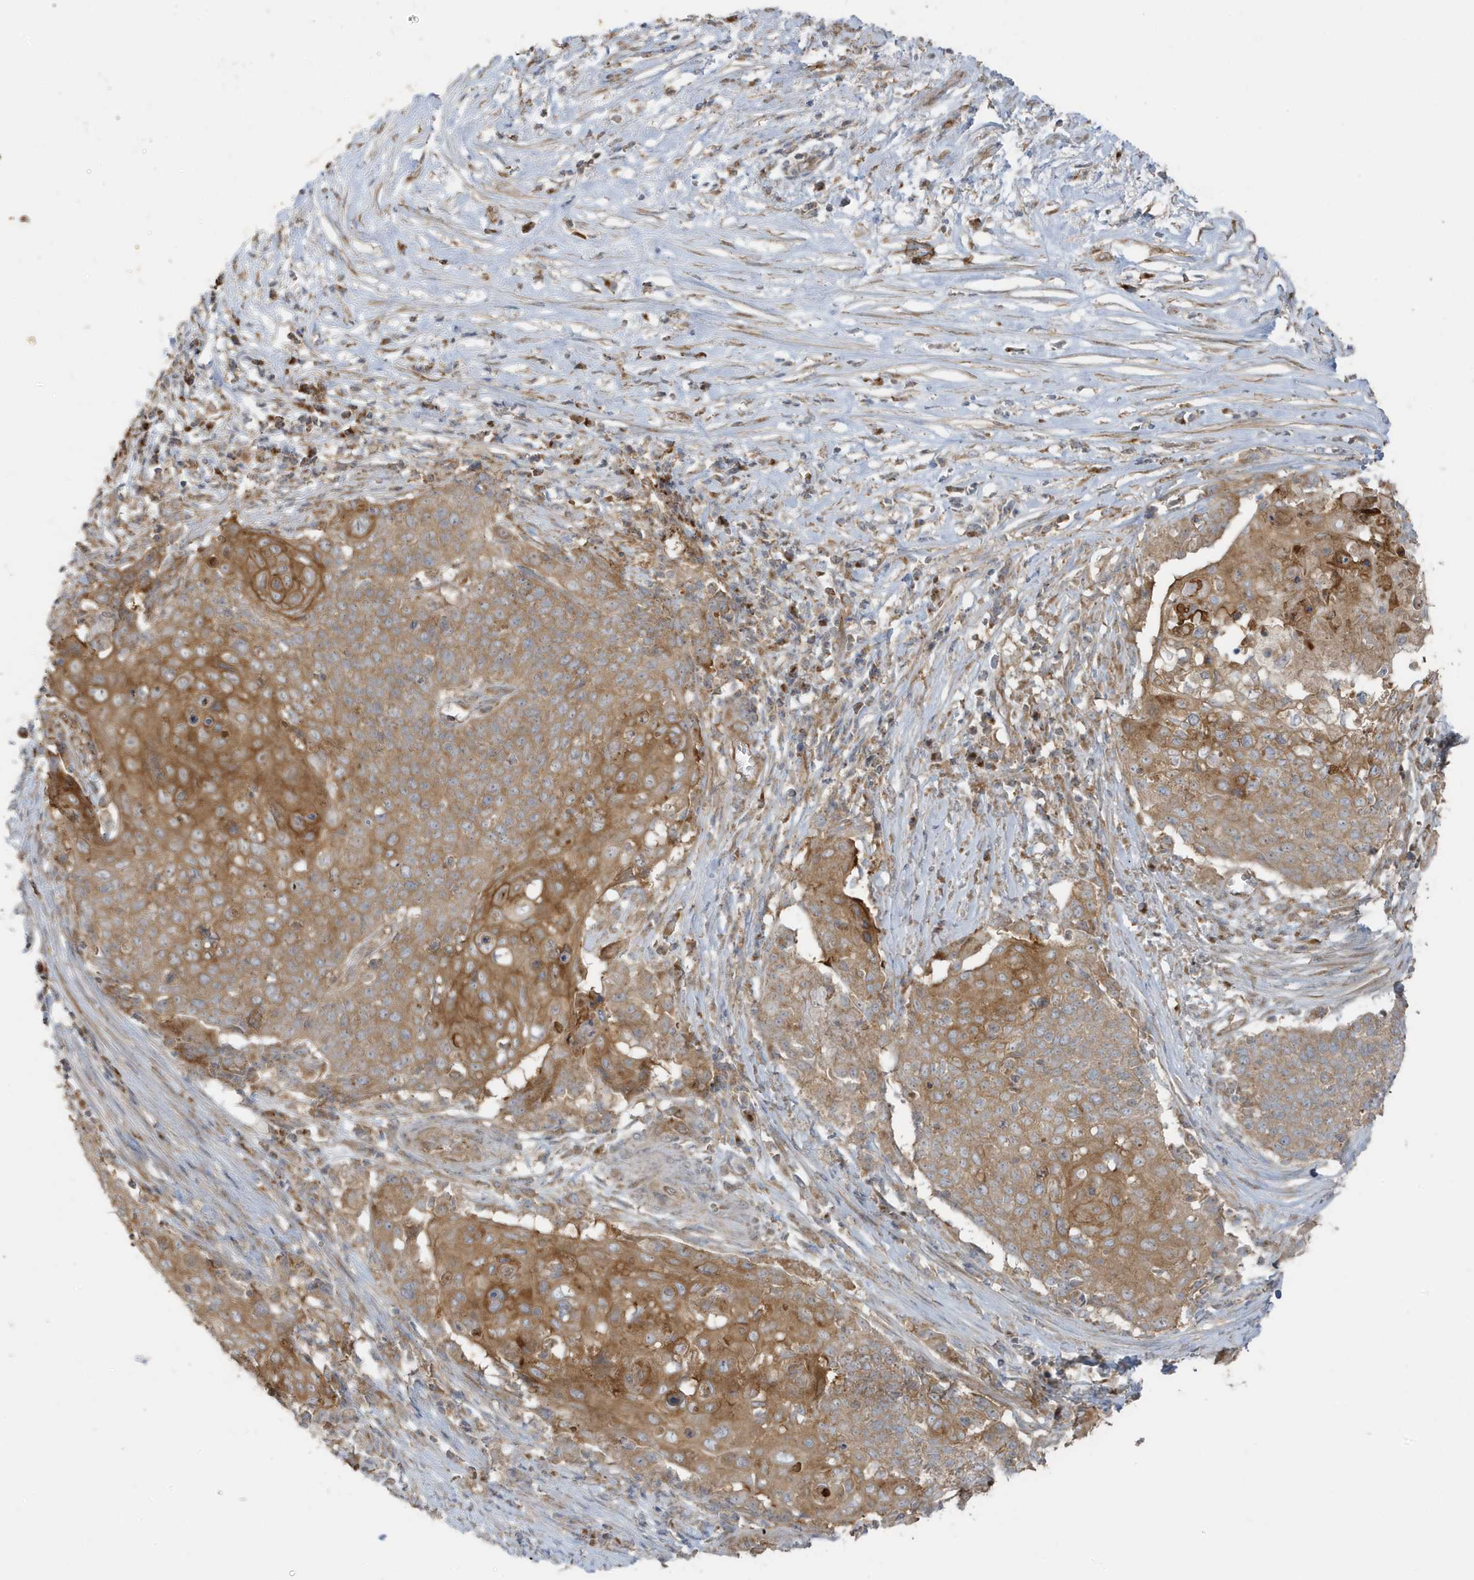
{"staining": {"intensity": "moderate", "quantity": ">75%", "location": "cytoplasmic/membranous"}, "tissue": "cervical cancer", "cell_type": "Tumor cells", "image_type": "cancer", "snomed": [{"axis": "morphology", "description": "Squamous cell carcinoma, NOS"}, {"axis": "topography", "description": "Cervix"}], "caption": "Cervical cancer (squamous cell carcinoma) stained with DAB (3,3'-diaminobenzidine) immunohistochemistry exhibits medium levels of moderate cytoplasmic/membranous expression in approximately >75% of tumor cells.", "gene": "GOLGA4", "patient": {"sex": "female", "age": 39}}